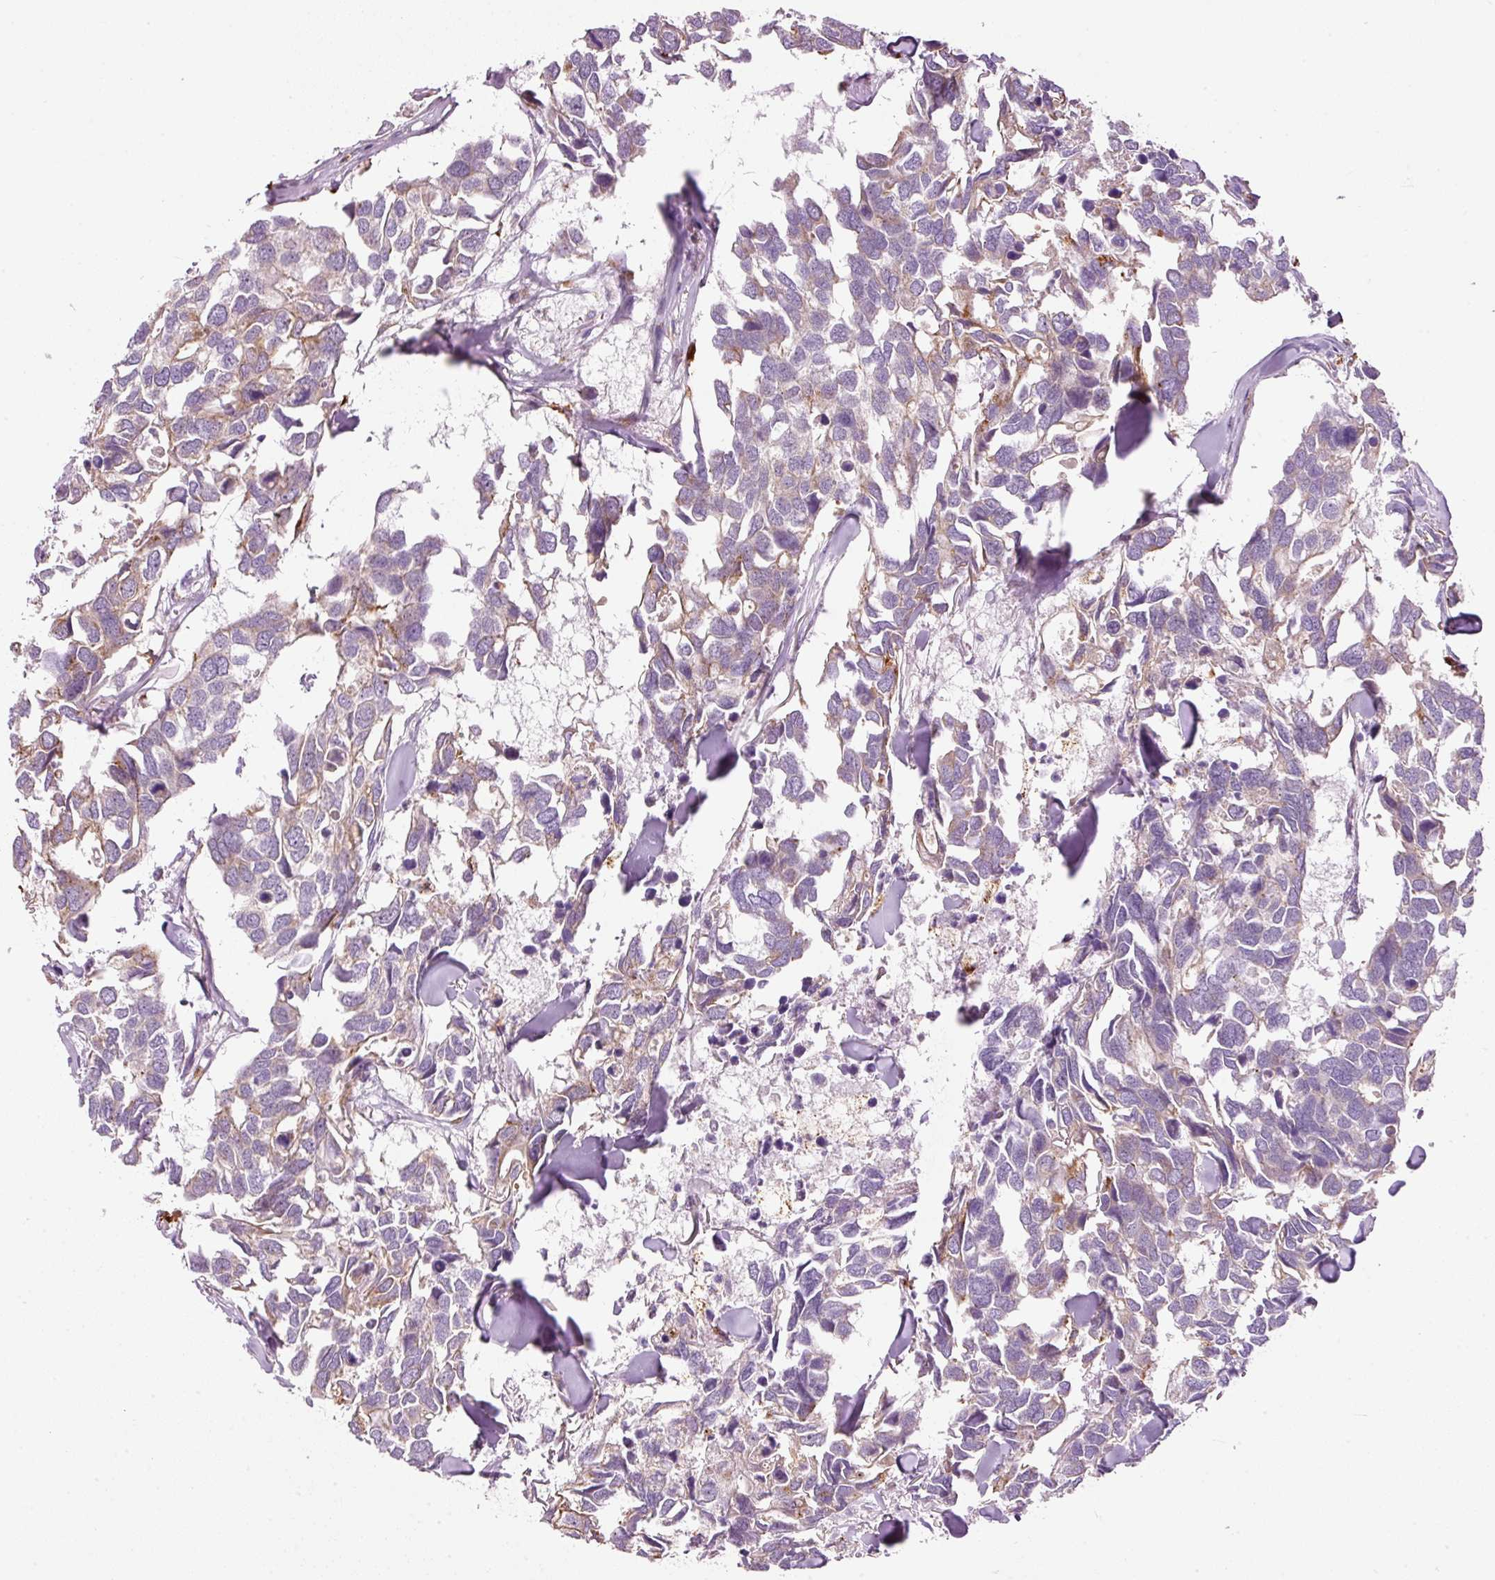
{"staining": {"intensity": "weak", "quantity": "25%-75%", "location": "cytoplasmic/membranous"}, "tissue": "breast cancer", "cell_type": "Tumor cells", "image_type": "cancer", "snomed": [{"axis": "morphology", "description": "Duct carcinoma"}, {"axis": "topography", "description": "Breast"}], "caption": "High-magnification brightfield microscopy of breast cancer stained with DAB (brown) and counterstained with hematoxylin (blue). tumor cells exhibit weak cytoplasmic/membranous positivity is identified in about25%-75% of cells. (IHC, brightfield microscopy, high magnification).", "gene": "ZNF639", "patient": {"sex": "female", "age": 83}}